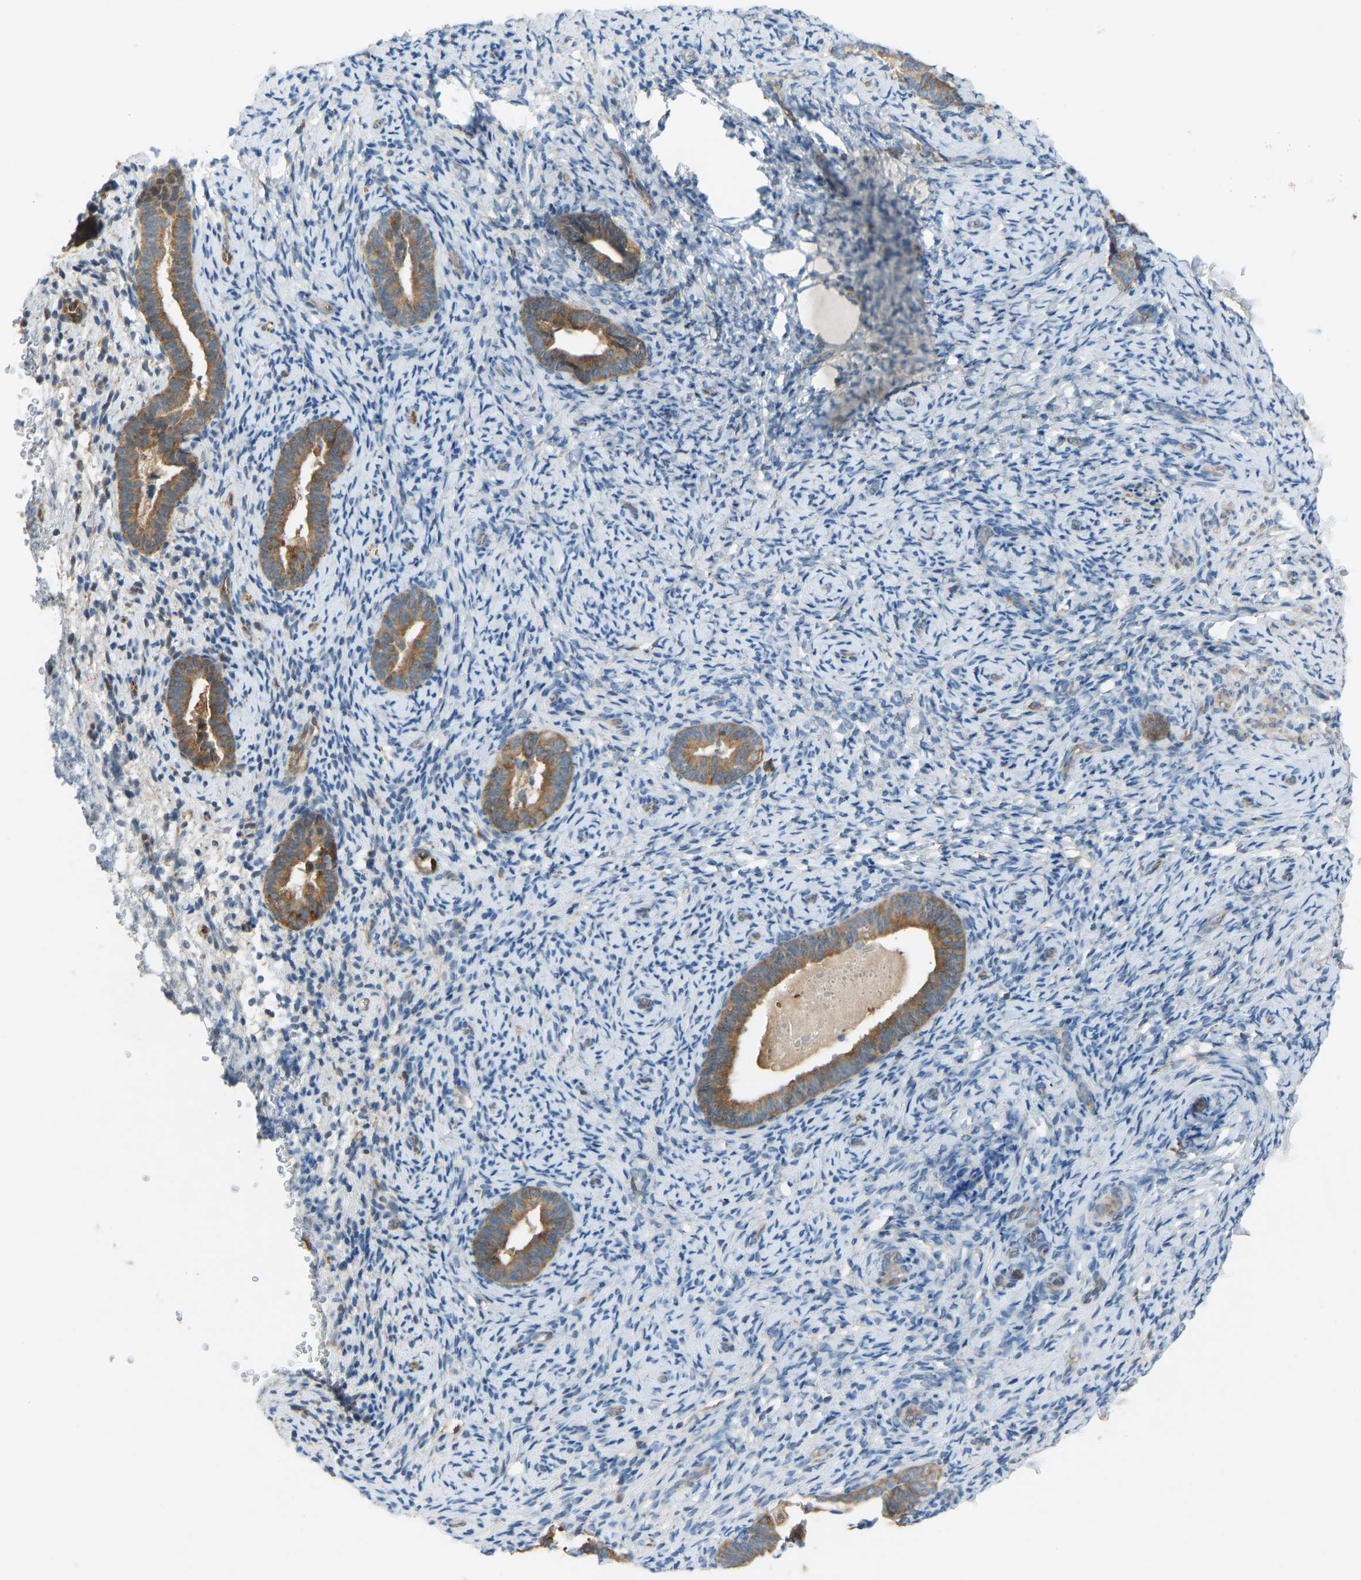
{"staining": {"intensity": "negative", "quantity": "none", "location": "none"}, "tissue": "endometrium", "cell_type": "Cells in endometrial stroma", "image_type": "normal", "snomed": [{"axis": "morphology", "description": "Normal tissue, NOS"}, {"axis": "topography", "description": "Endometrium"}], "caption": "The immunohistochemistry (IHC) photomicrograph has no significant positivity in cells in endometrial stroma of endometrium.", "gene": "STAU2", "patient": {"sex": "female", "age": 51}}